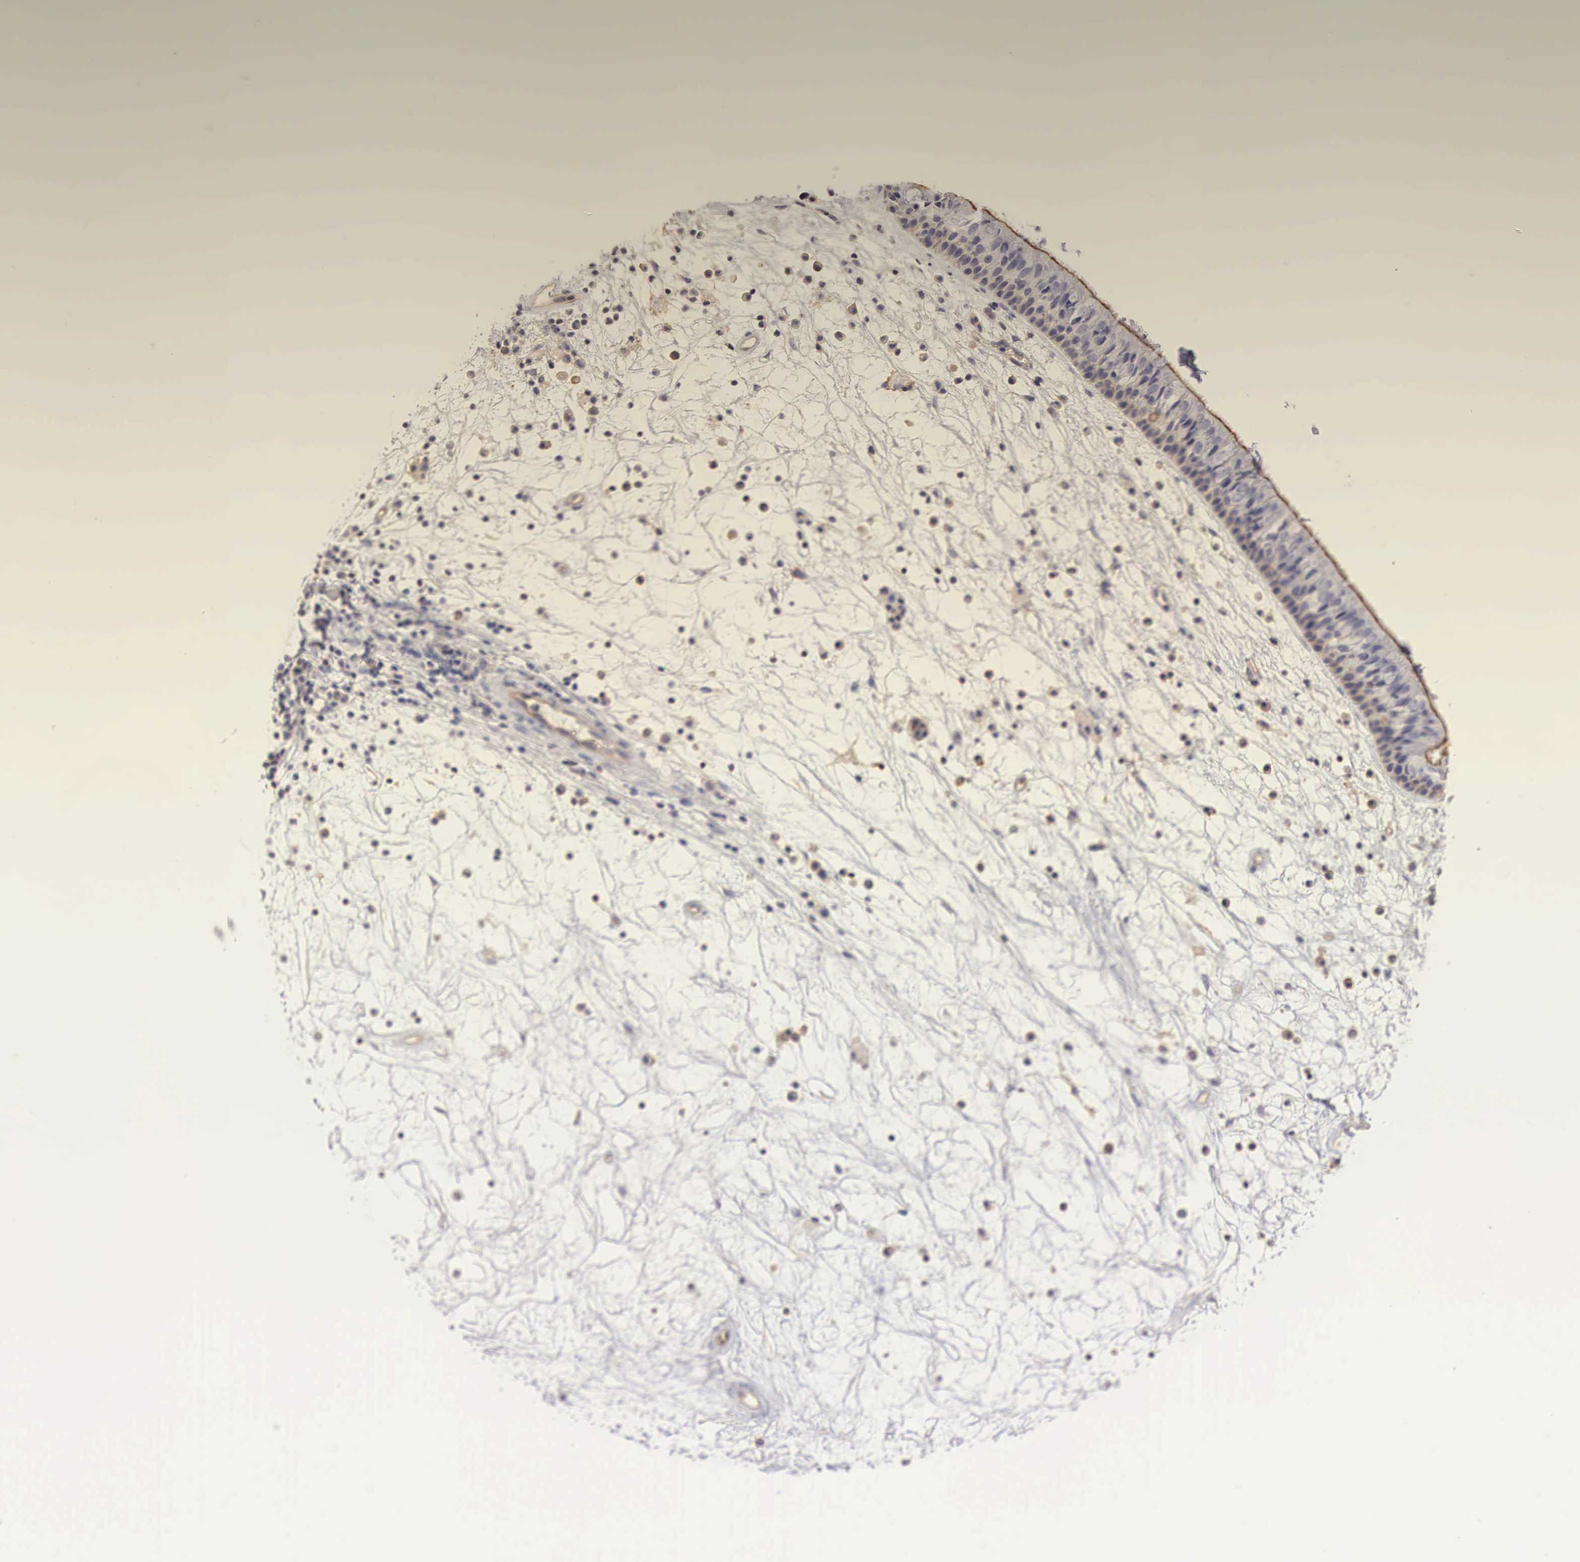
{"staining": {"intensity": "strong", "quantity": "25%-75%", "location": "cytoplasmic/membranous"}, "tissue": "nasopharynx", "cell_type": "Respiratory epithelial cells", "image_type": "normal", "snomed": [{"axis": "morphology", "description": "Normal tissue, NOS"}, {"axis": "topography", "description": "Nasopharynx"}], "caption": "Immunohistochemistry (IHC) photomicrograph of benign nasopharynx: human nasopharynx stained using immunohistochemistry (IHC) displays high levels of strong protein expression localized specifically in the cytoplasmic/membranous of respiratory epithelial cells, appearing as a cytoplasmic/membranous brown color.", "gene": "MSN", "patient": {"sex": "male", "age": 63}}